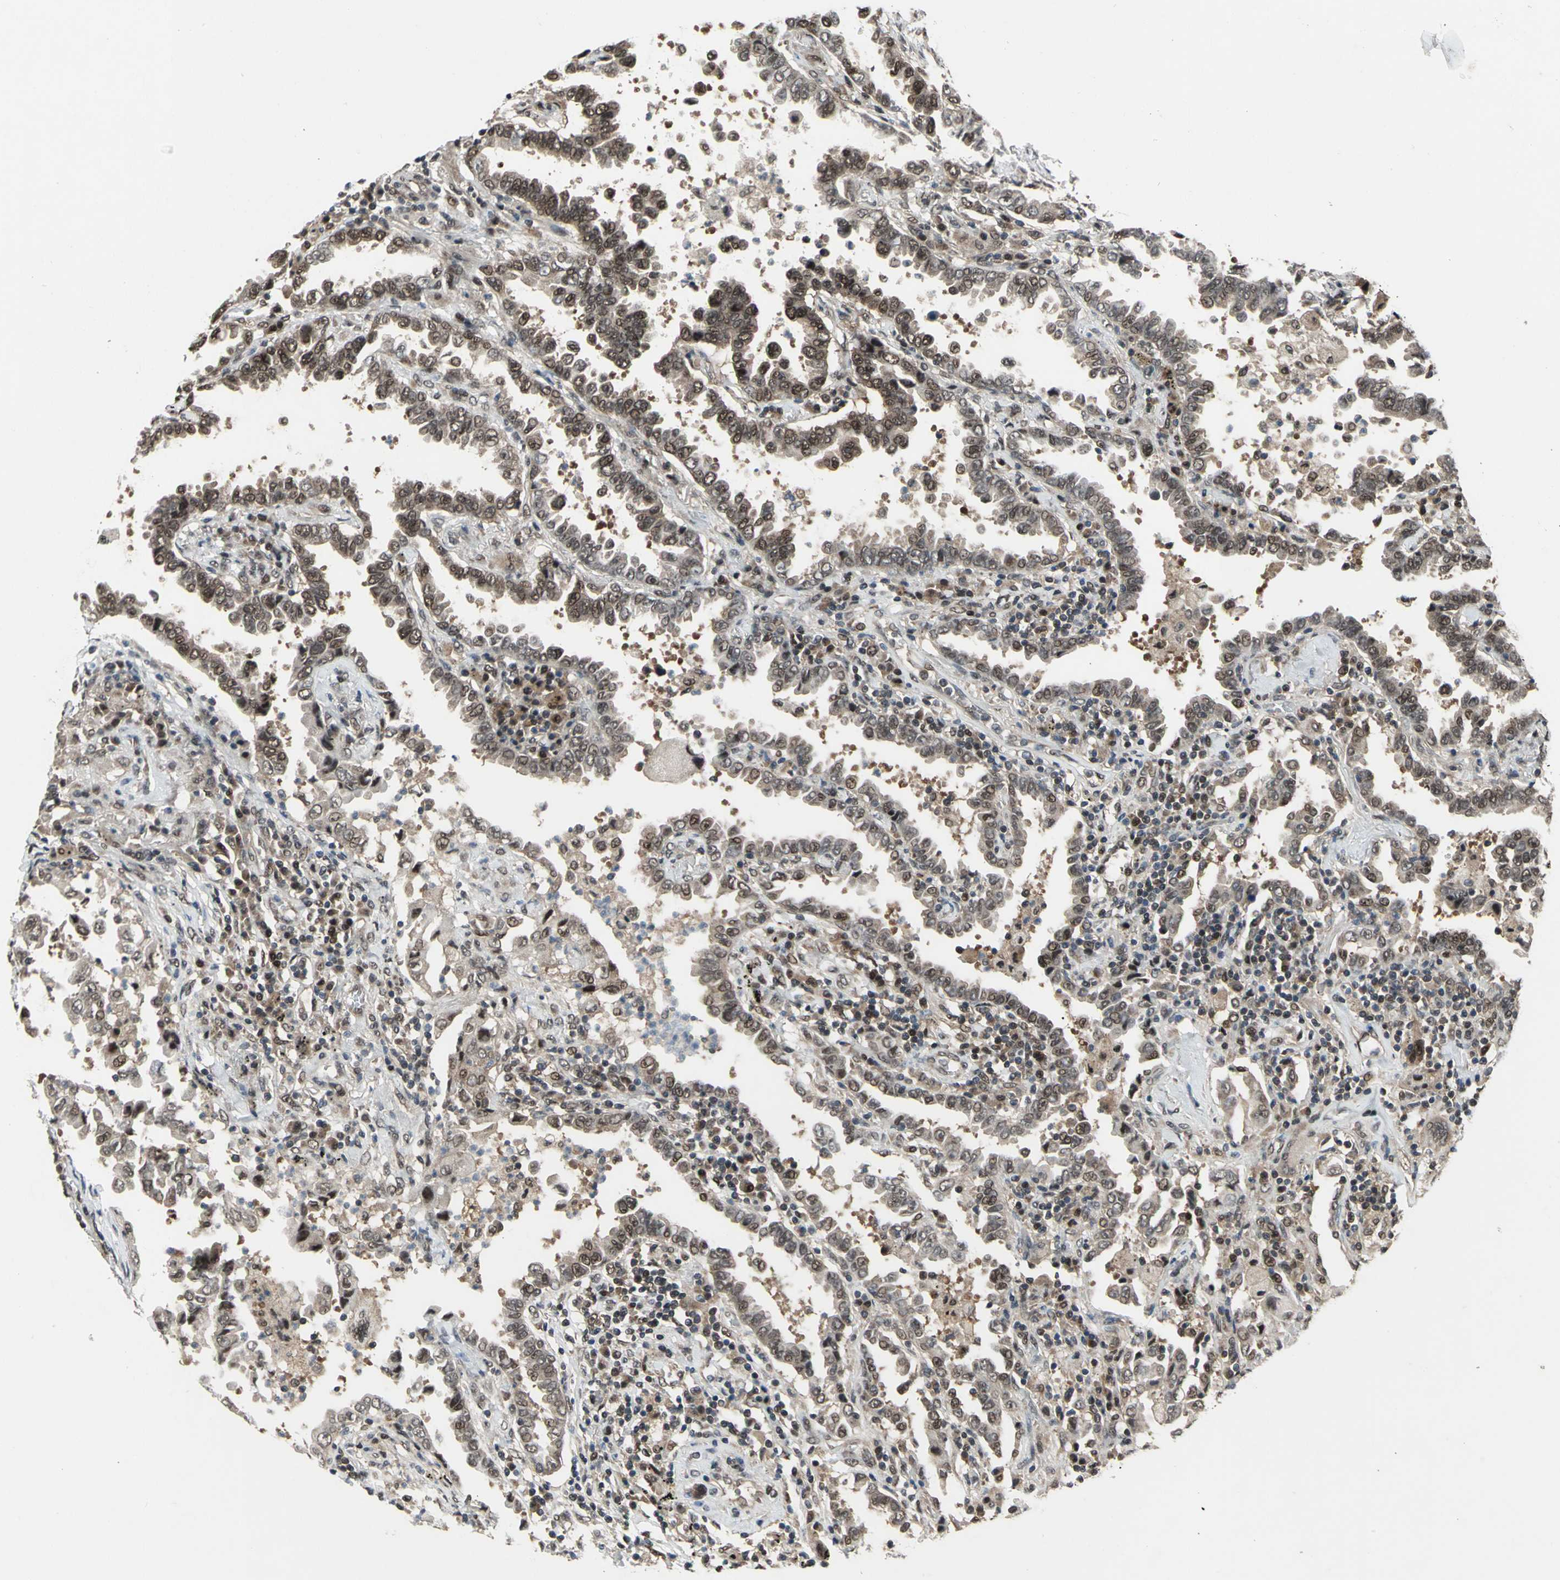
{"staining": {"intensity": "moderate", "quantity": "25%-75%", "location": "cytoplasmic/membranous,nuclear"}, "tissue": "lung cancer", "cell_type": "Tumor cells", "image_type": "cancer", "snomed": [{"axis": "morphology", "description": "Normal tissue, NOS"}, {"axis": "morphology", "description": "Inflammation, NOS"}, {"axis": "morphology", "description": "Adenocarcinoma, NOS"}, {"axis": "topography", "description": "Lung"}], "caption": "Human lung cancer stained for a protein (brown) reveals moderate cytoplasmic/membranous and nuclear positive expression in approximately 25%-75% of tumor cells.", "gene": "COPS5", "patient": {"sex": "female", "age": 64}}